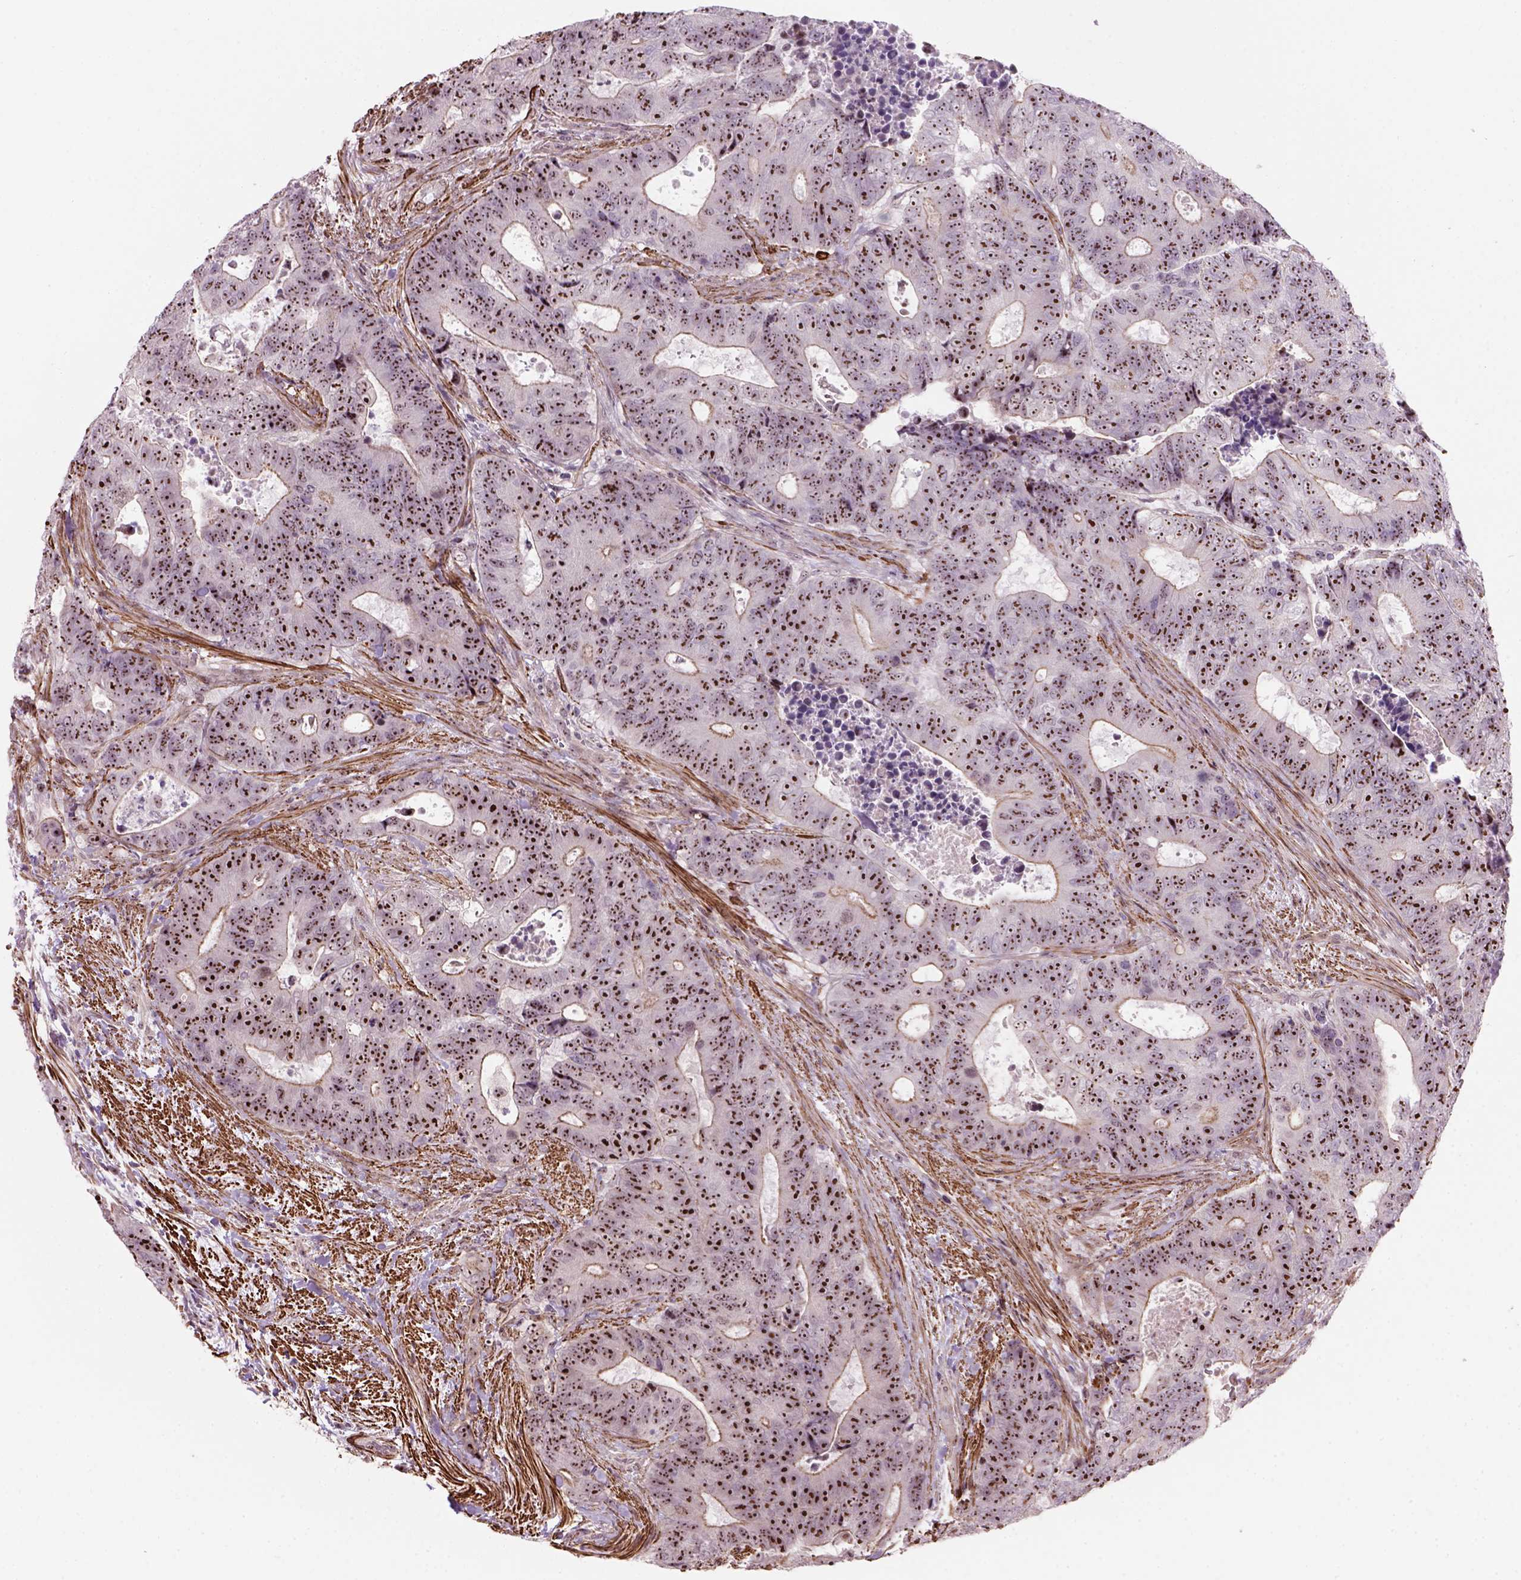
{"staining": {"intensity": "strong", "quantity": ">75%", "location": "nuclear"}, "tissue": "colorectal cancer", "cell_type": "Tumor cells", "image_type": "cancer", "snomed": [{"axis": "morphology", "description": "Adenocarcinoma, NOS"}, {"axis": "topography", "description": "Colon"}], "caption": "The photomicrograph reveals immunohistochemical staining of colorectal adenocarcinoma. There is strong nuclear expression is appreciated in about >75% of tumor cells.", "gene": "RRS1", "patient": {"sex": "female", "age": 48}}